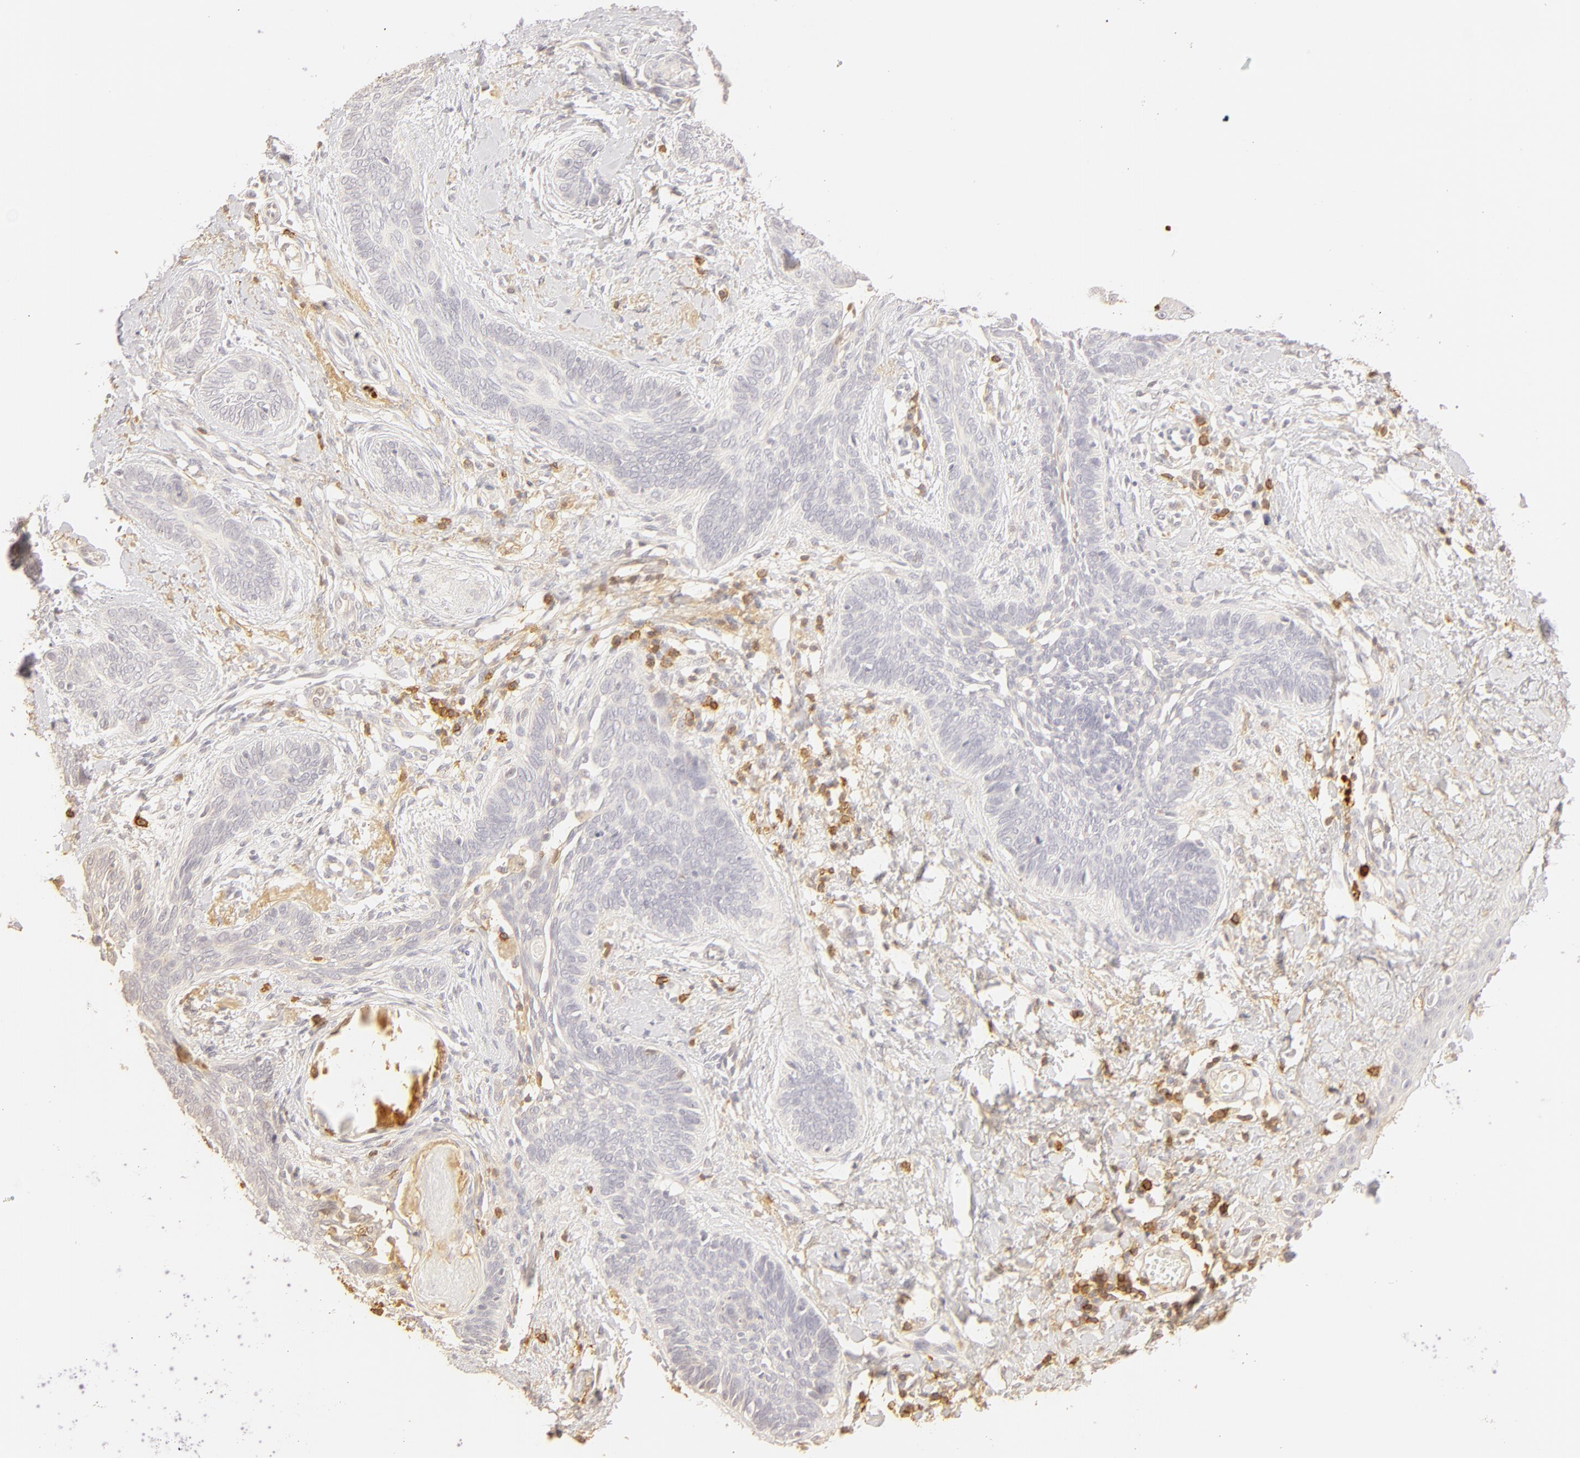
{"staining": {"intensity": "negative", "quantity": "none", "location": "none"}, "tissue": "skin cancer", "cell_type": "Tumor cells", "image_type": "cancer", "snomed": [{"axis": "morphology", "description": "Basal cell carcinoma"}, {"axis": "topography", "description": "Skin"}], "caption": "The immunohistochemistry photomicrograph has no significant positivity in tumor cells of skin cancer (basal cell carcinoma) tissue. (Stains: DAB IHC with hematoxylin counter stain, Microscopy: brightfield microscopy at high magnification).", "gene": "C1R", "patient": {"sex": "female", "age": 81}}